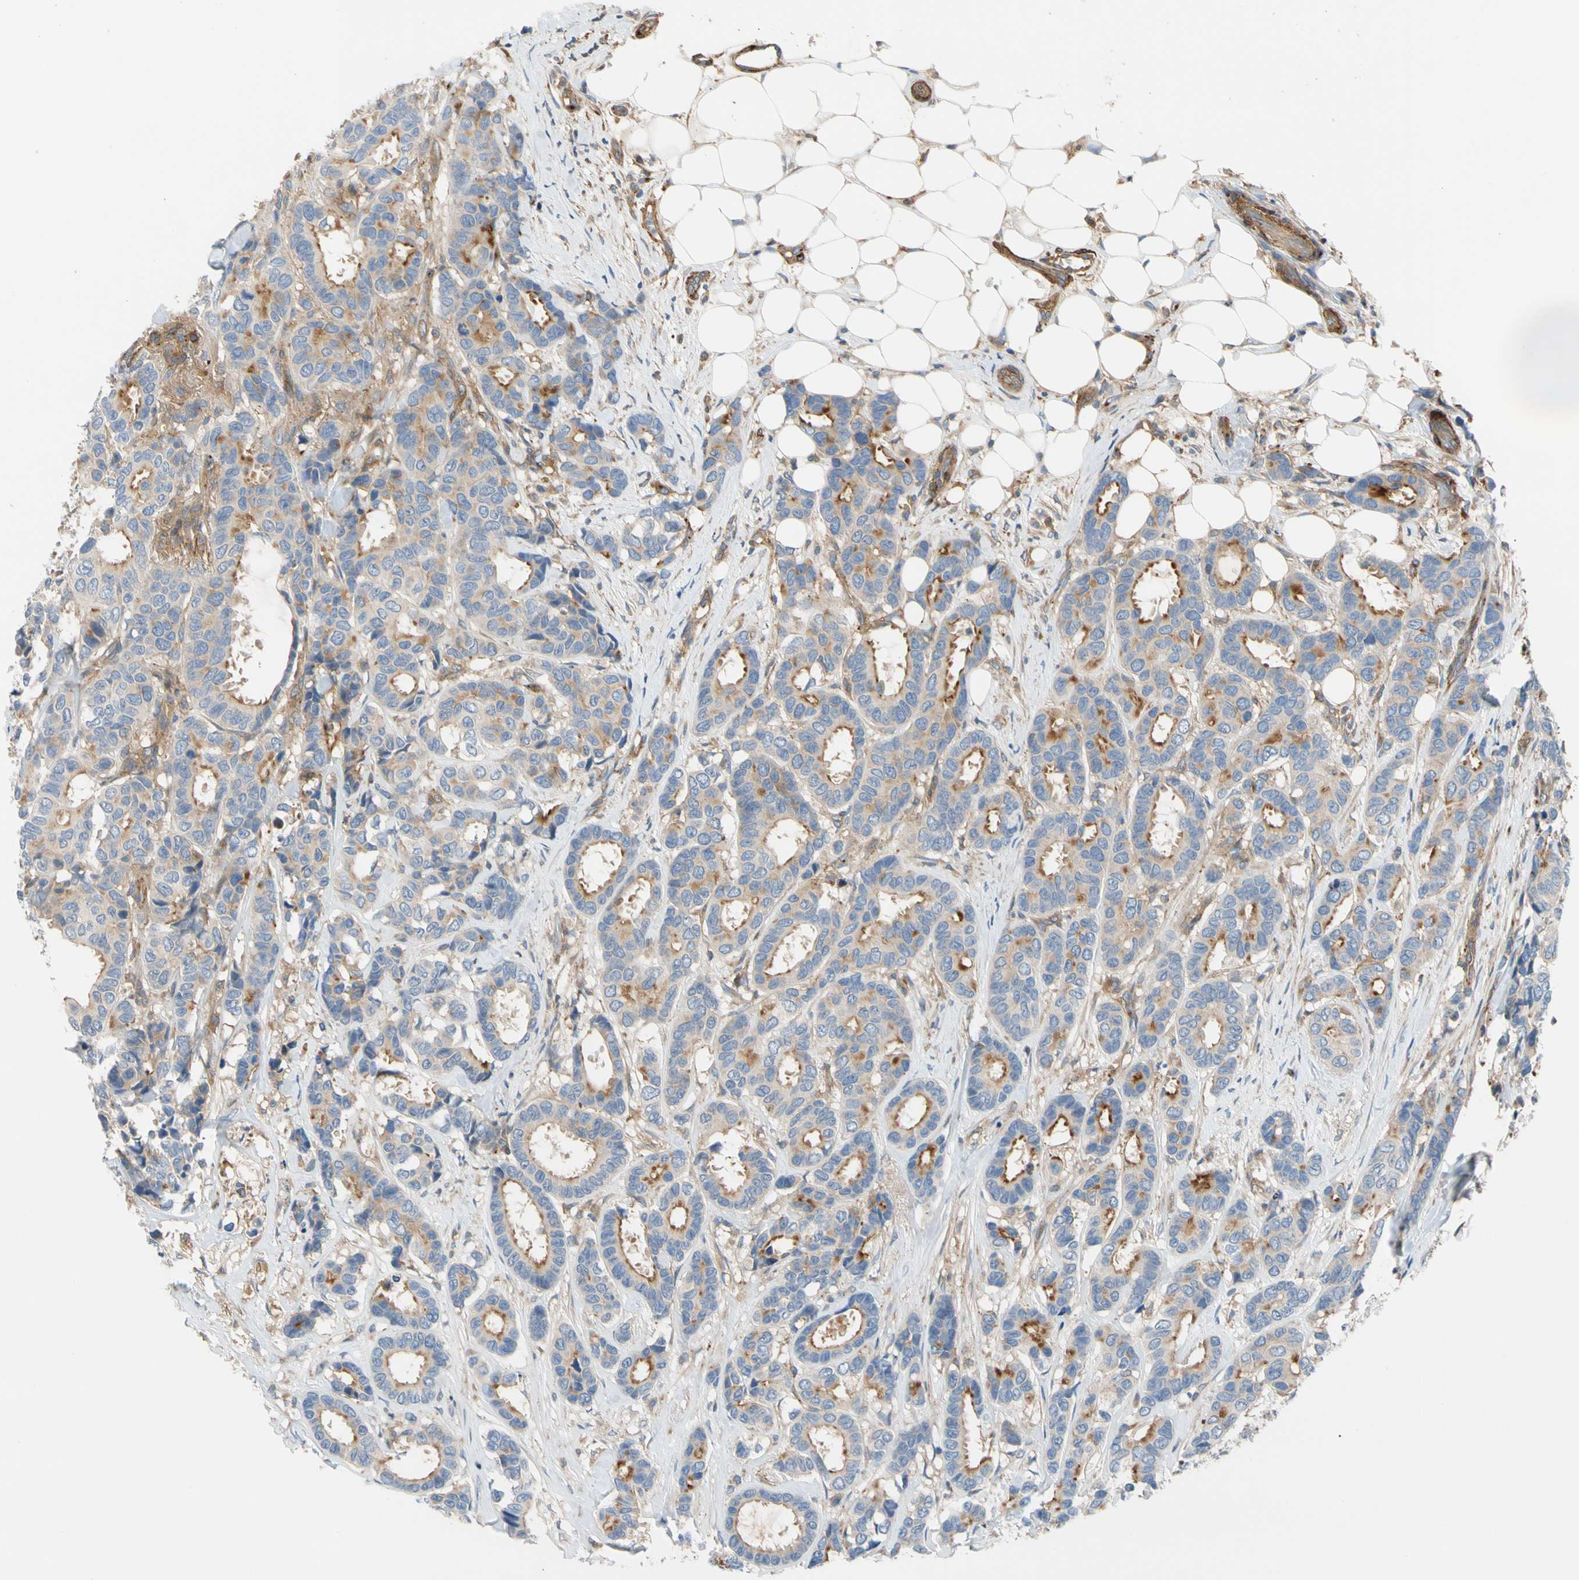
{"staining": {"intensity": "moderate", "quantity": "25%-75%", "location": "cytoplasmic/membranous"}, "tissue": "breast cancer", "cell_type": "Tumor cells", "image_type": "cancer", "snomed": [{"axis": "morphology", "description": "Duct carcinoma"}, {"axis": "topography", "description": "Breast"}], "caption": "Immunohistochemistry (IHC) histopathology image of human breast cancer stained for a protein (brown), which shows medium levels of moderate cytoplasmic/membranous positivity in approximately 25%-75% of tumor cells.", "gene": "ENTREP3", "patient": {"sex": "female", "age": 87}}